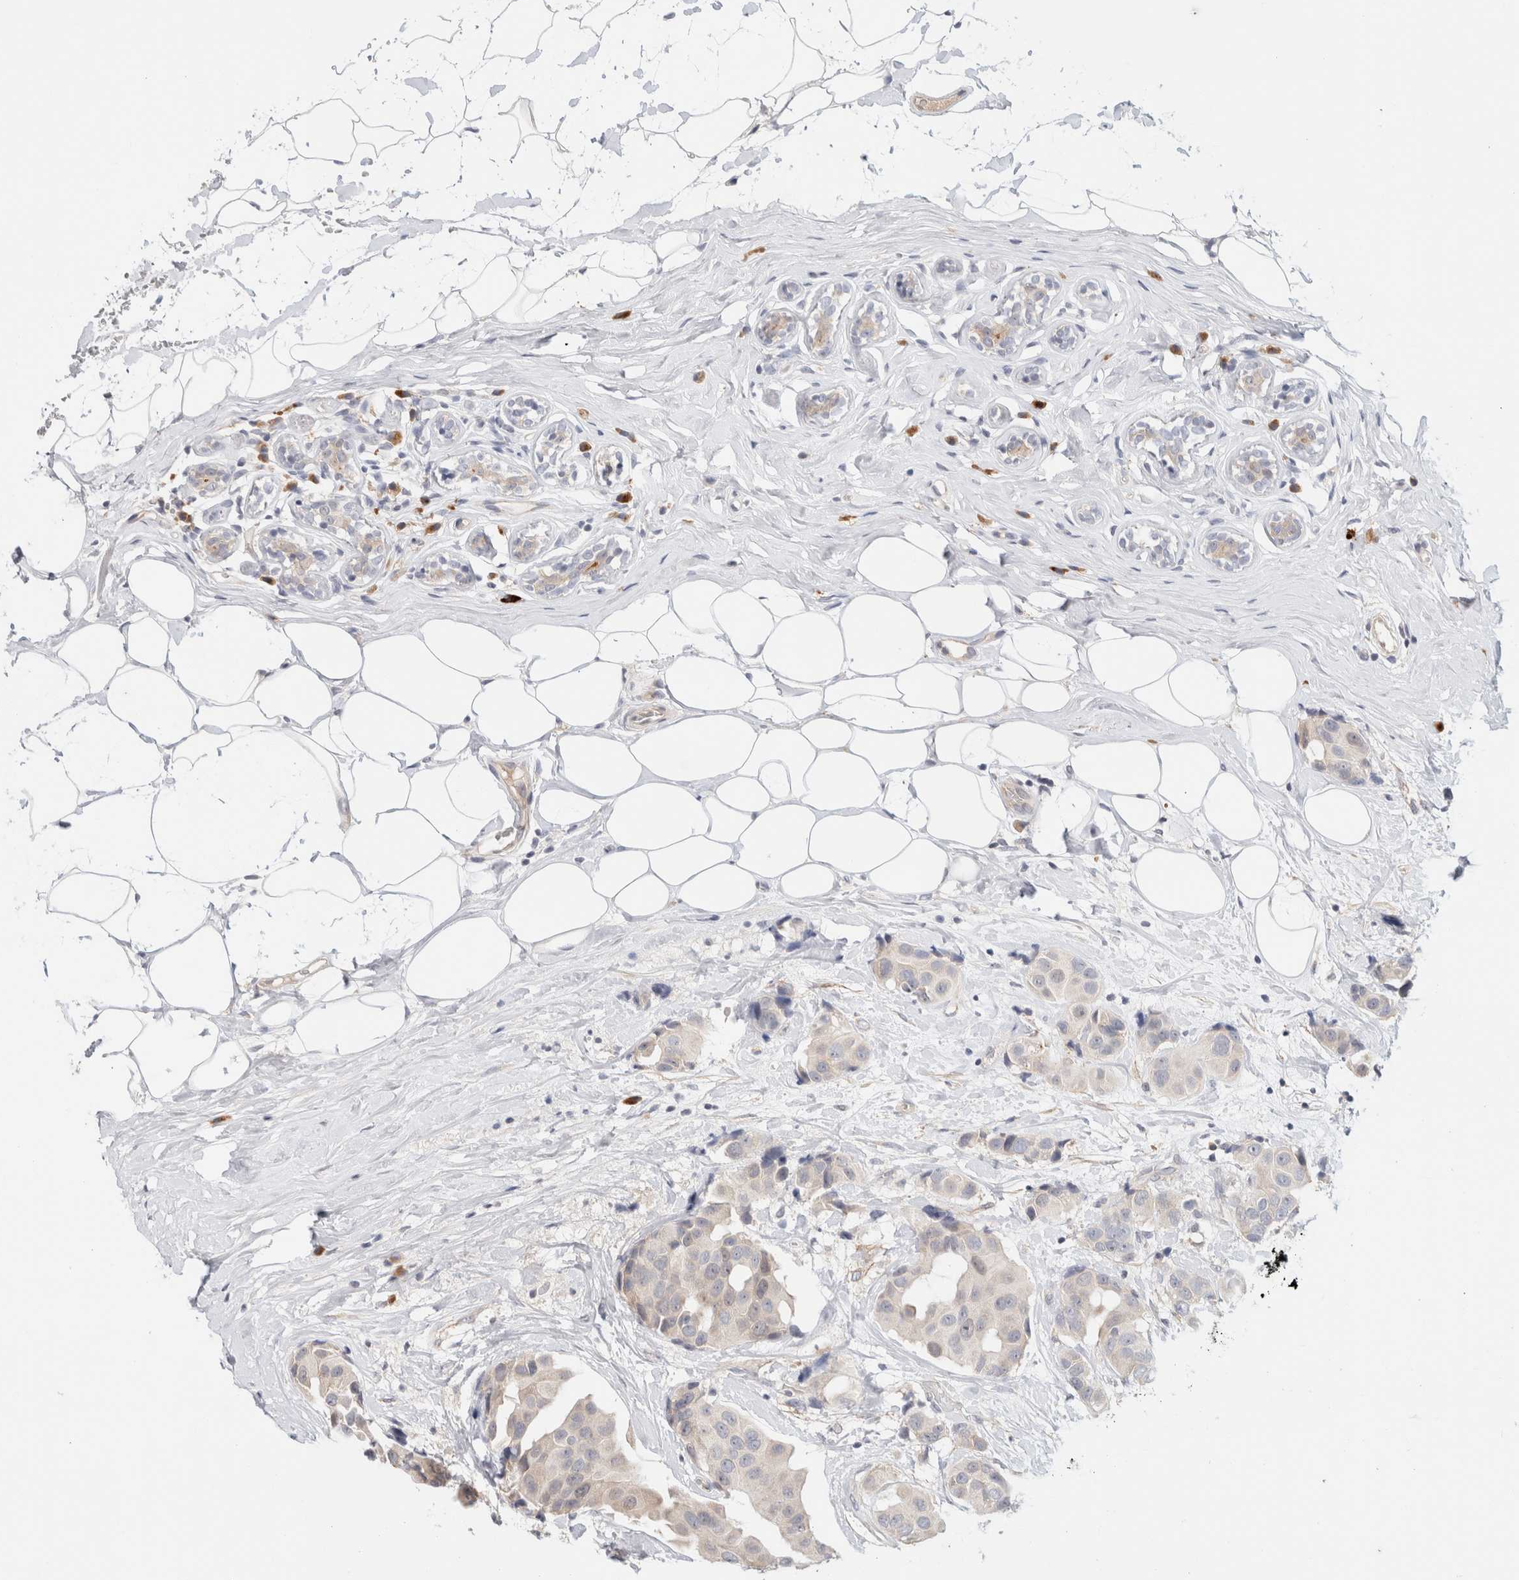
{"staining": {"intensity": "negative", "quantity": "none", "location": "none"}, "tissue": "breast cancer", "cell_type": "Tumor cells", "image_type": "cancer", "snomed": [{"axis": "morphology", "description": "Normal tissue, NOS"}, {"axis": "morphology", "description": "Duct carcinoma"}, {"axis": "topography", "description": "Breast"}], "caption": "Tumor cells are negative for brown protein staining in breast invasive ductal carcinoma.", "gene": "SPRTN", "patient": {"sex": "female", "age": 39}}